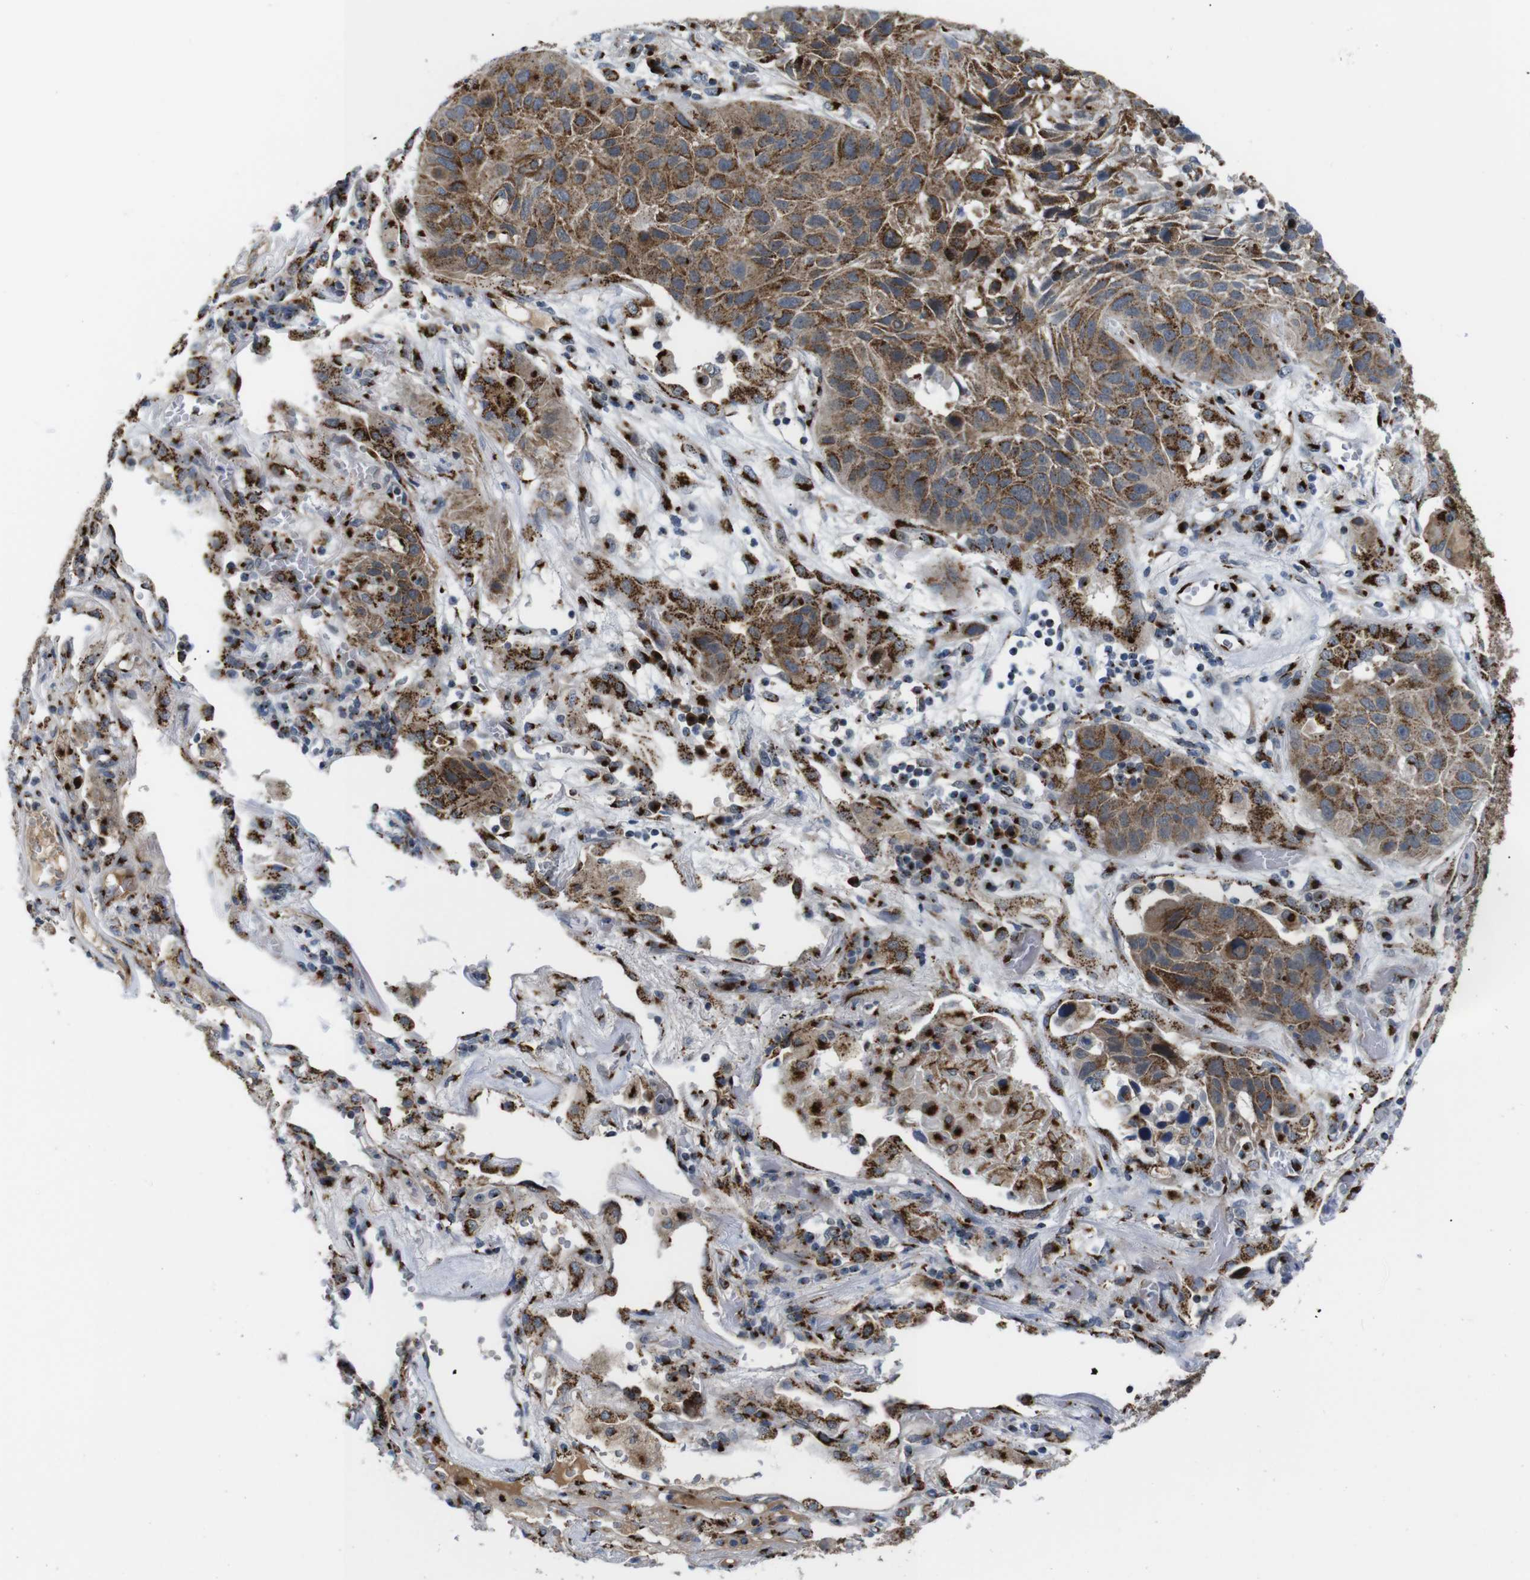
{"staining": {"intensity": "moderate", "quantity": ">75%", "location": "cytoplasmic/membranous"}, "tissue": "lung cancer", "cell_type": "Tumor cells", "image_type": "cancer", "snomed": [{"axis": "morphology", "description": "Squamous cell carcinoma, NOS"}, {"axis": "topography", "description": "Lung"}], "caption": "Tumor cells exhibit medium levels of moderate cytoplasmic/membranous expression in approximately >75% of cells in human lung cancer.", "gene": "TGOLN2", "patient": {"sex": "male", "age": 57}}